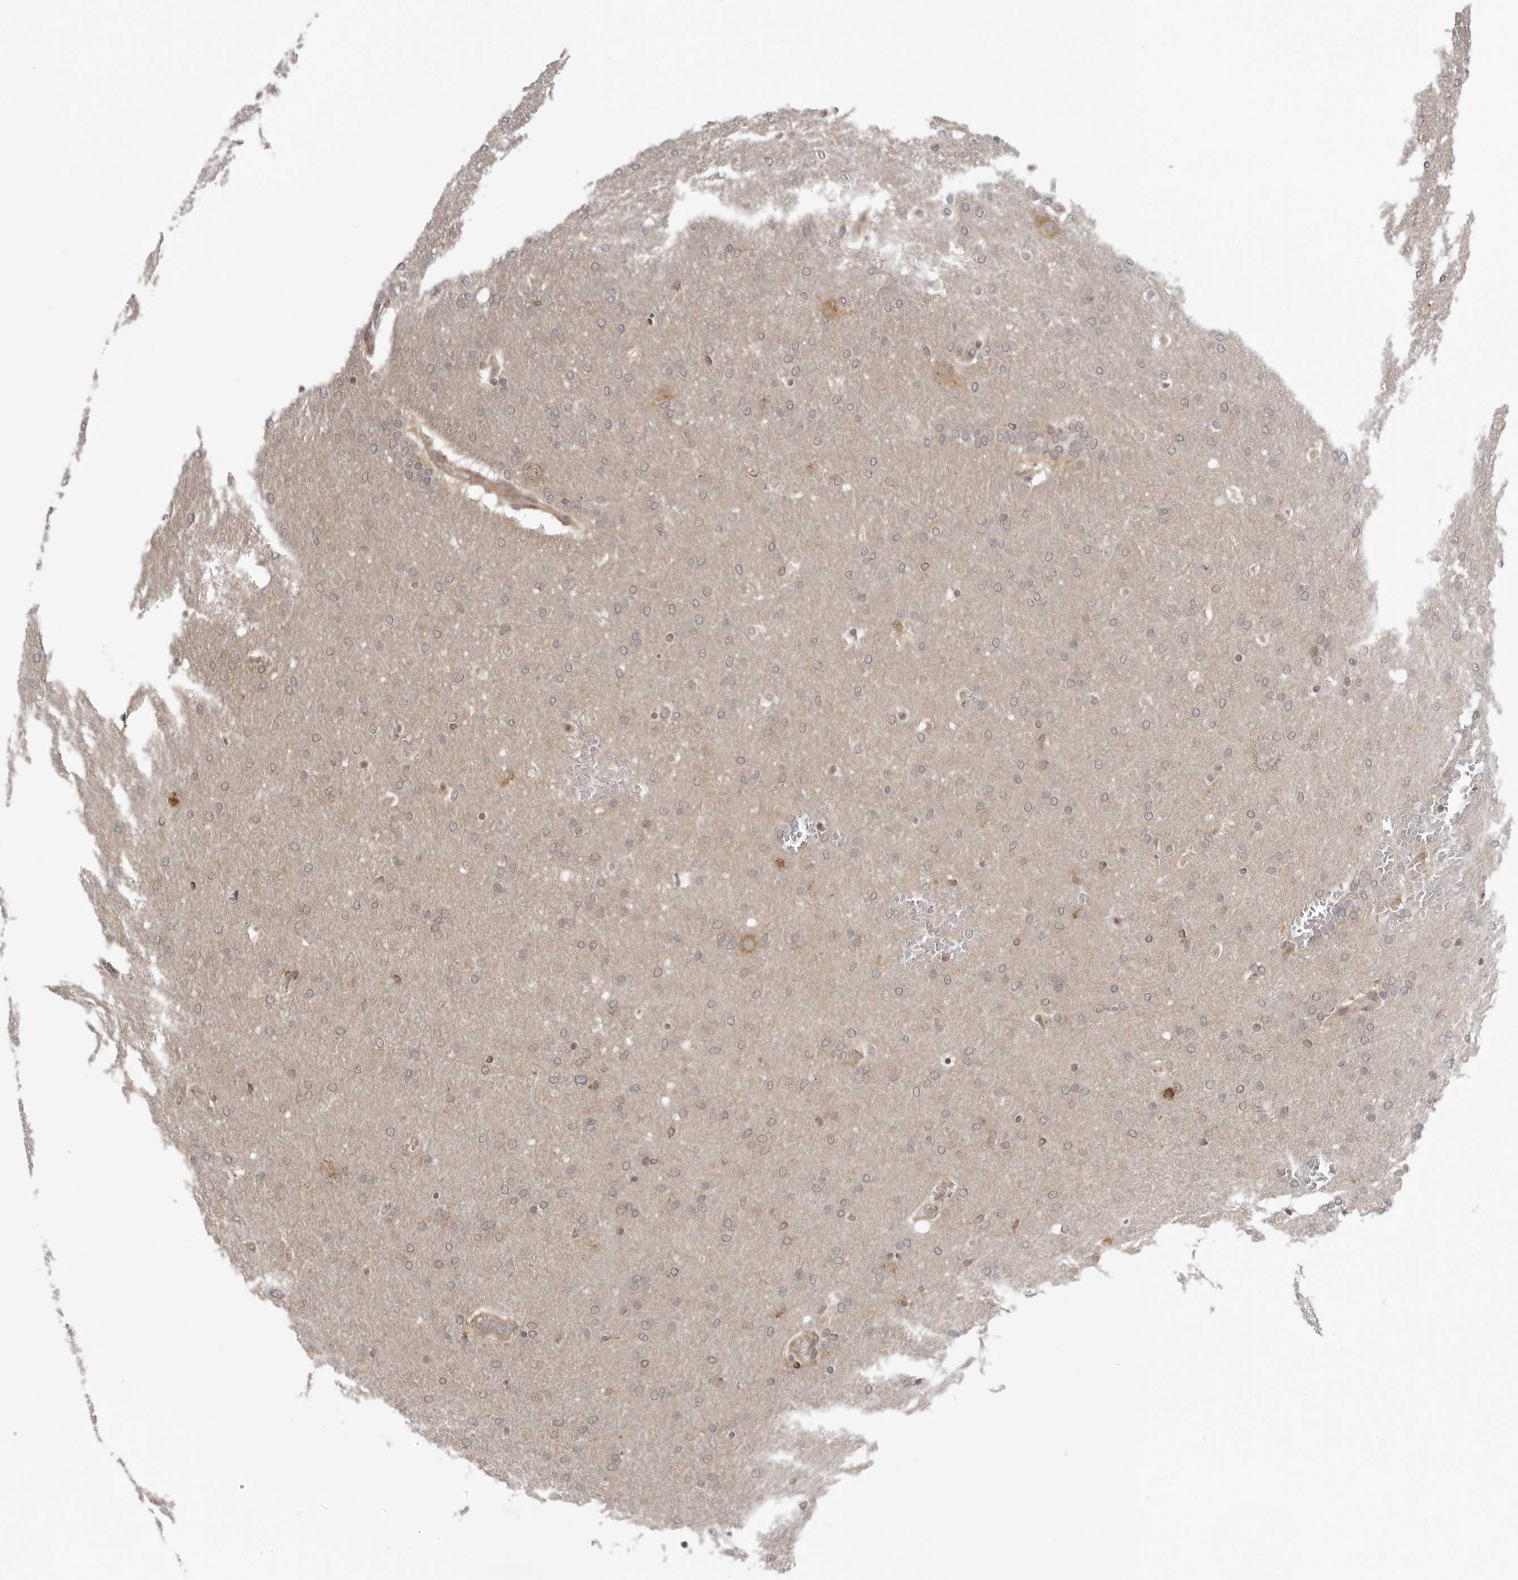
{"staining": {"intensity": "negative", "quantity": "none", "location": "none"}, "tissue": "glioma", "cell_type": "Tumor cells", "image_type": "cancer", "snomed": [{"axis": "morphology", "description": "Glioma, malignant, Low grade"}, {"axis": "topography", "description": "Brain"}], "caption": "IHC micrograph of neoplastic tissue: low-grade glioma (malignant) stained with DAB shows no significant protein staining in tumor cells. The staining was performed using DAB (3,3'-diaminobenzidine) to visualize the protein expression in brown, while the nuclei were stained in blue with hematoxylin (Magnification: 20x).", "gene": "PRRC2A", "patient": {"sex": "female", "age": 37}}